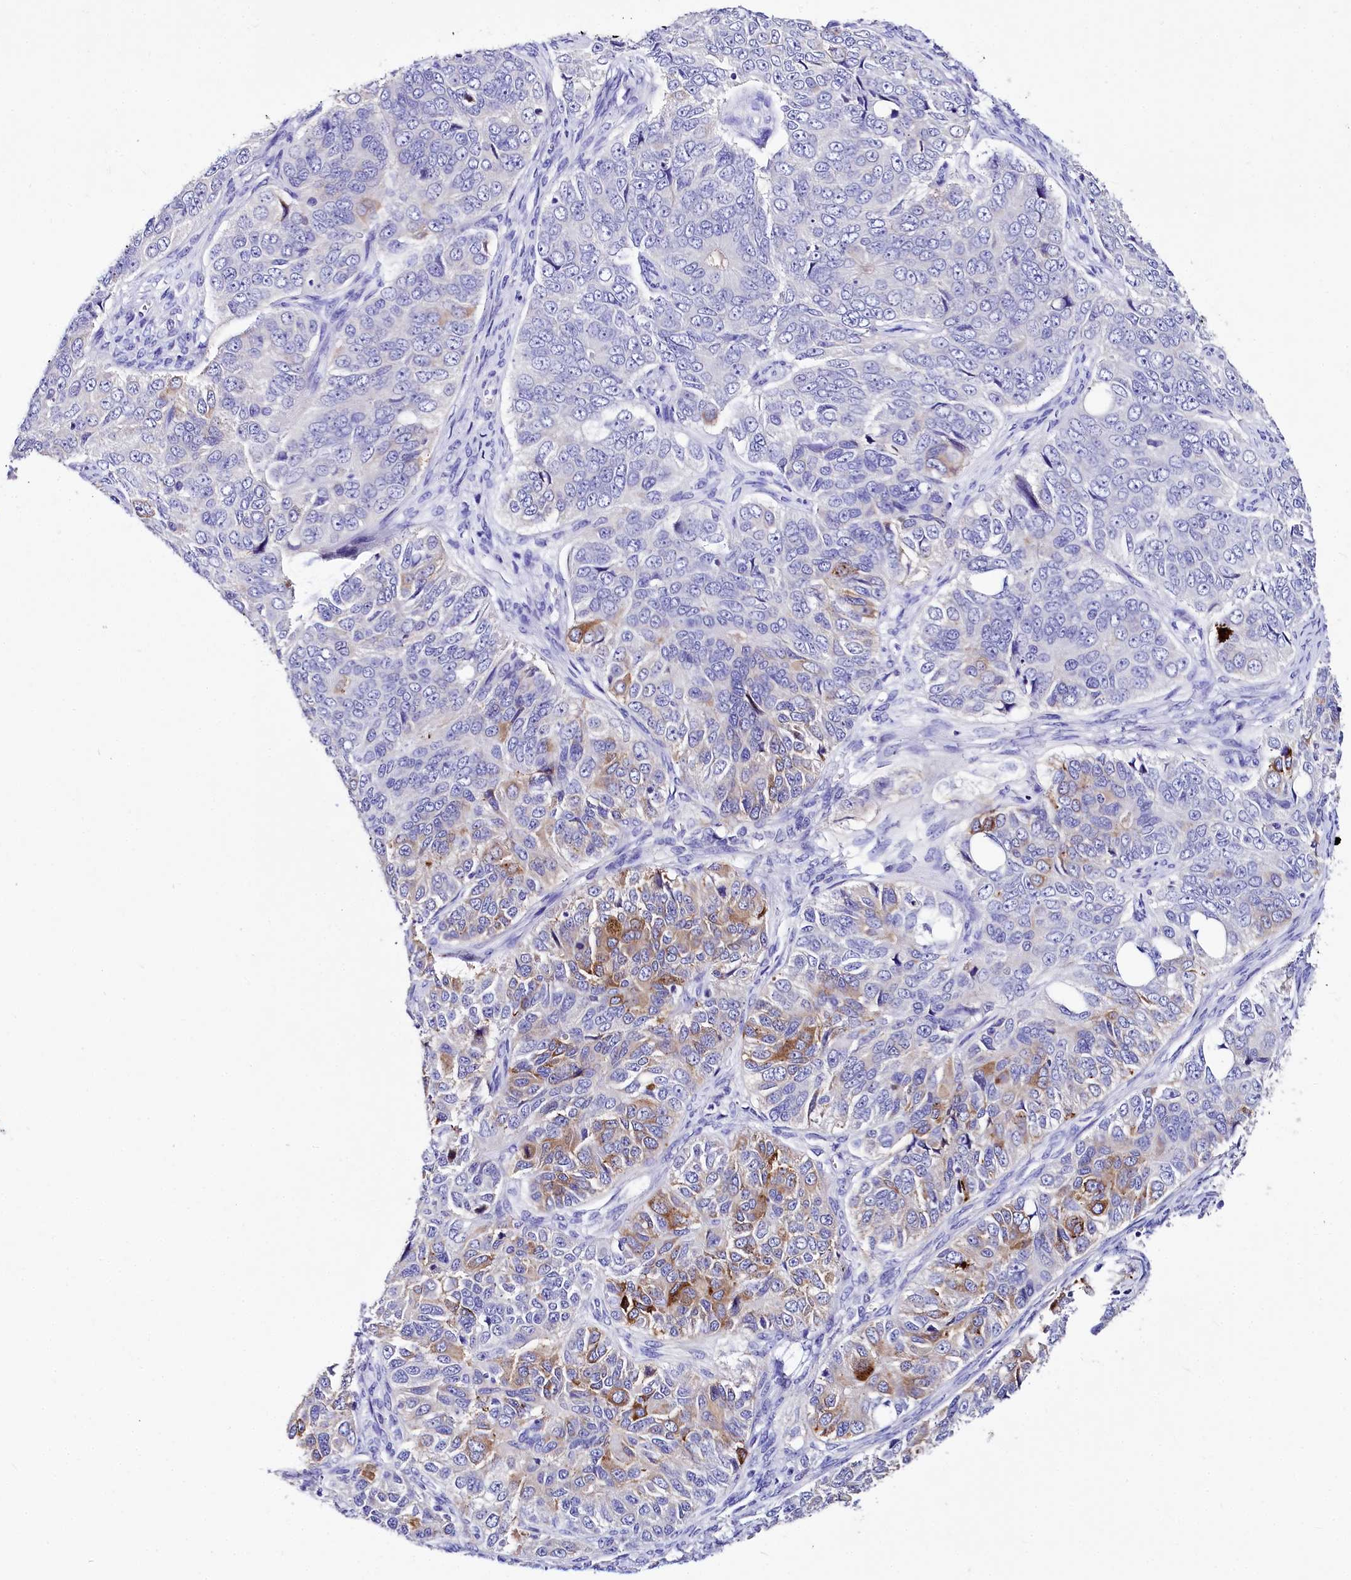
{"staining": {"intensity": "moderate", "quantity": "<25%", "location": "cytoplasmic/membranous"}, "tissue": "ovarian cancer", "cell_type": "Tumor cells", "image_type": "cancer", "snomed": [{"axis": "morphology", "description": "Carcinoma, endometroid"}, {"axis": "topography", "description": "Ovary"}], "caption": "DAB (3,3'-diaminobenzidine) immunohistochemical staining of human ovarian cancer (endometroid carcinoma) demonstrates moderate cytoplasmic/membranous protein expression in about <25% of tumor cells. The protein is shown in brown color, while the nuclei are stained blue.", "gene": "A2ML1", "patient": {"sex": "female", "age": 51}}